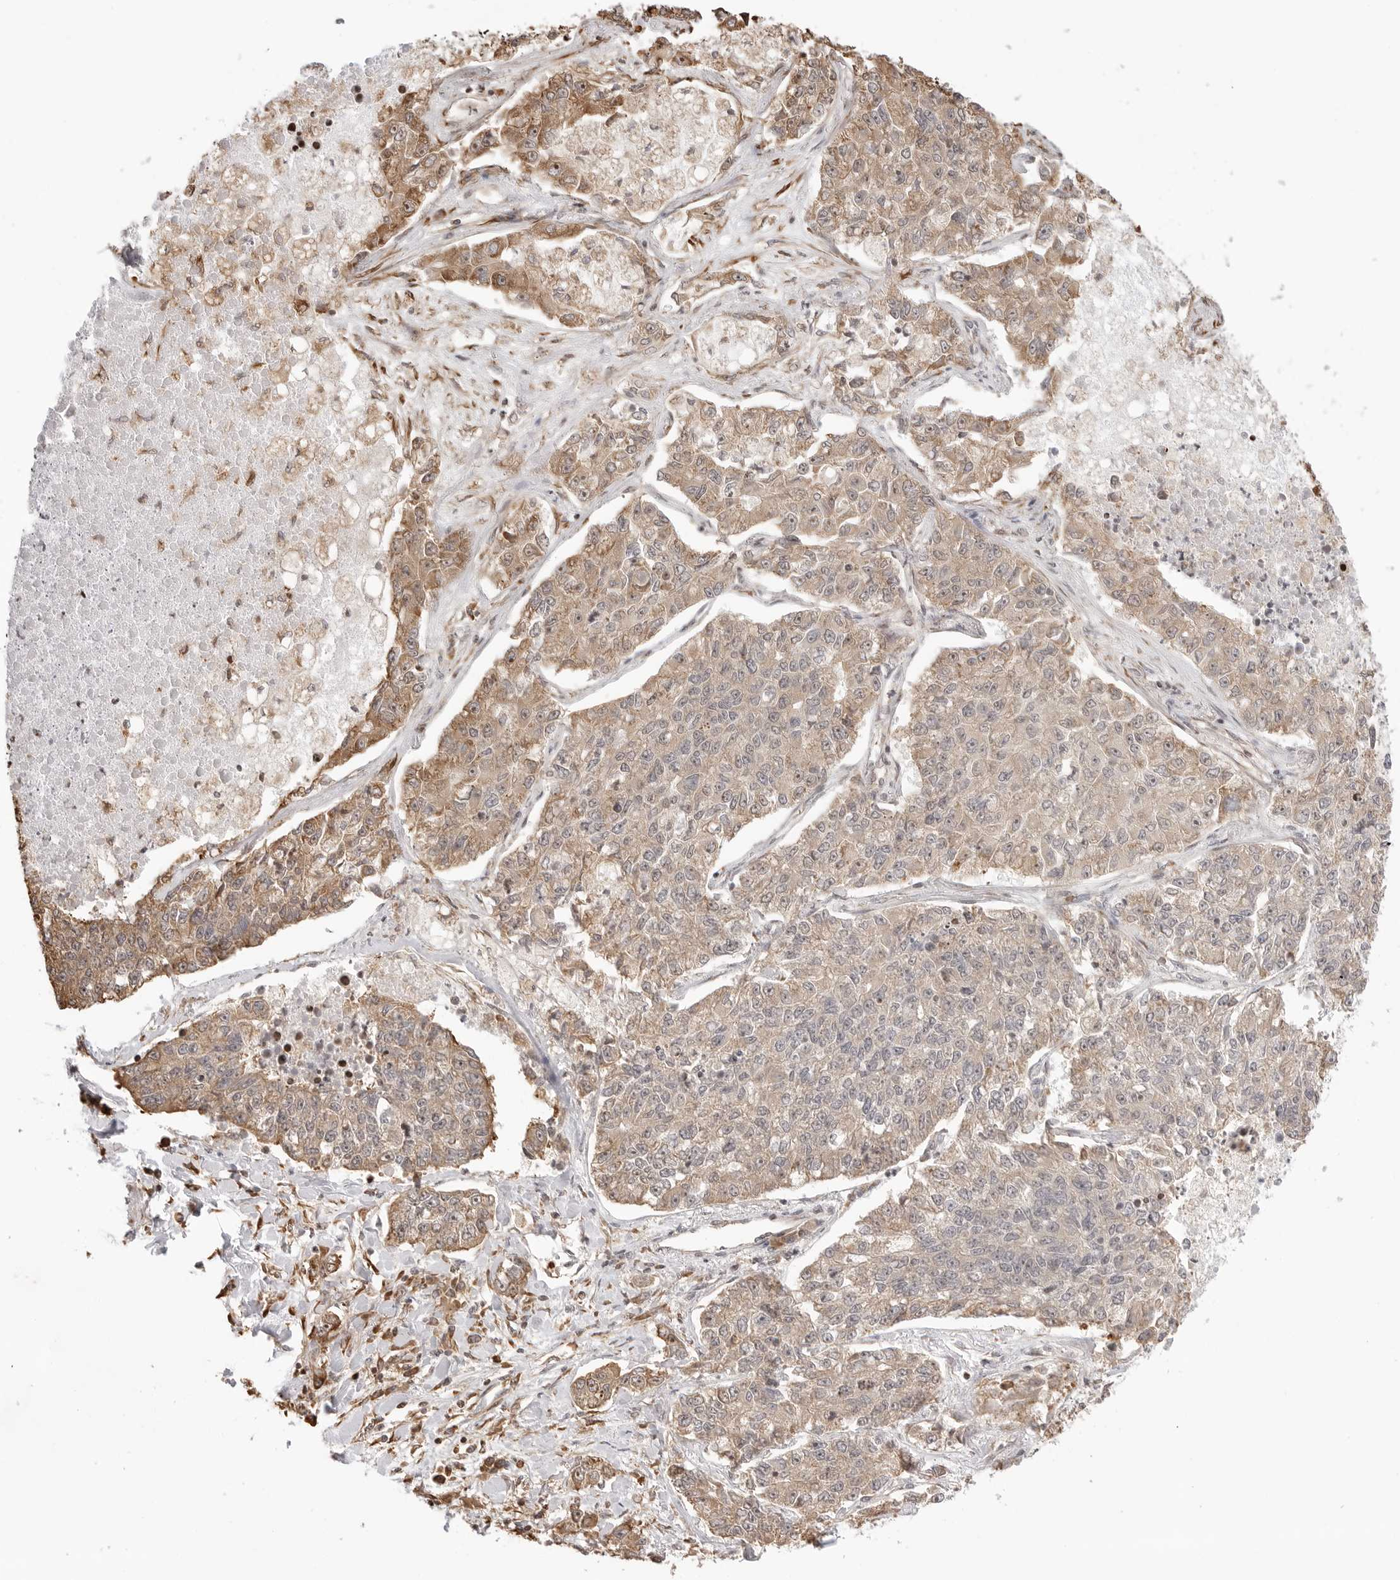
{"staining": {"intensity": "weak", "quantity": "25%-75%", "location": "cytoplasmic/membranous,nuclear"}, "tissue": "lung cancer", "cell_type": "Tumor cells", "image_type": "cancer", "snomed": [{"axis": "morphology", "description": "Adenocarcinoma, NOS"}, {"axis": "topography", "description": "Lung"}], "caption": "A low amount of weak cytoplasmic/membranous and nuclear staining is seen in about 25%-75% of tumor cells in adenocarcinoma (lung) tissue. The protein is stained brown, and the nuclei are stained in blue (DAB (3,3'-diaminobenzidine) IHC with brightfield microscopy, high magnification).", "gene": "FKBP14", "patient": {"sex": "male", "age": 49}}